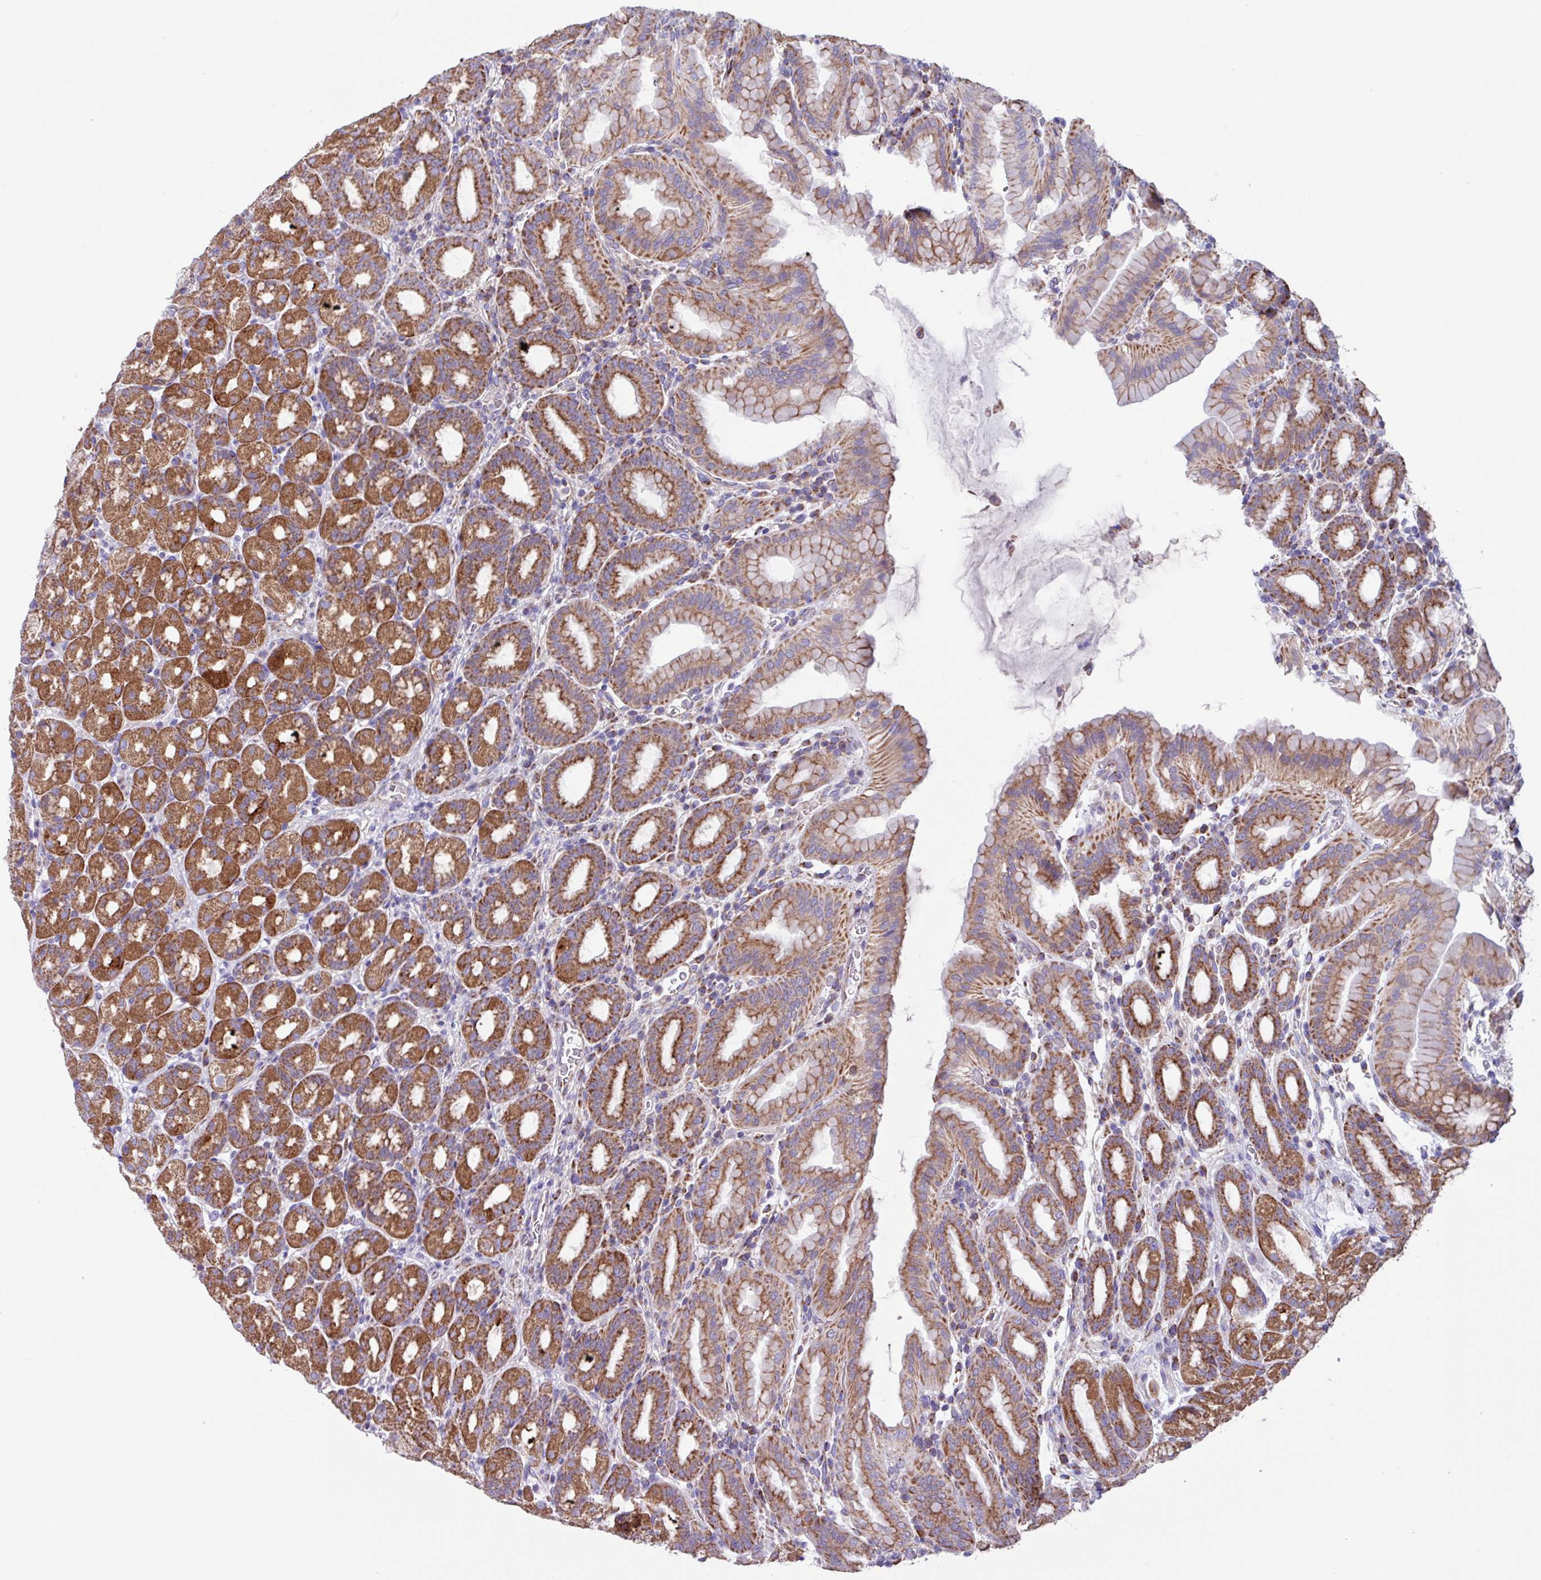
{"staining": {"intensity": "strong", "quantity": "25%-75%", "location": "cytoplasmic/membranous"}, "tissue": "stomach", "cell_type": "Glandular cells", "image_type": "normal", "snomed": [{"axis": "morphology", "description": "Normal tissue, NOS"}, {"axis": "topography", "description": "Stomach, upper"}, {"axis": "topography", "description": "Stomach"}], "caption": "Stomach stained with immunohistochemistry (IHC) shows strong cytoplasmic/membranous positivity in approximately 25%-75% of glandular cells.", "gene": "OTULIN", "patient": {"sex": "male", "age": 68}}